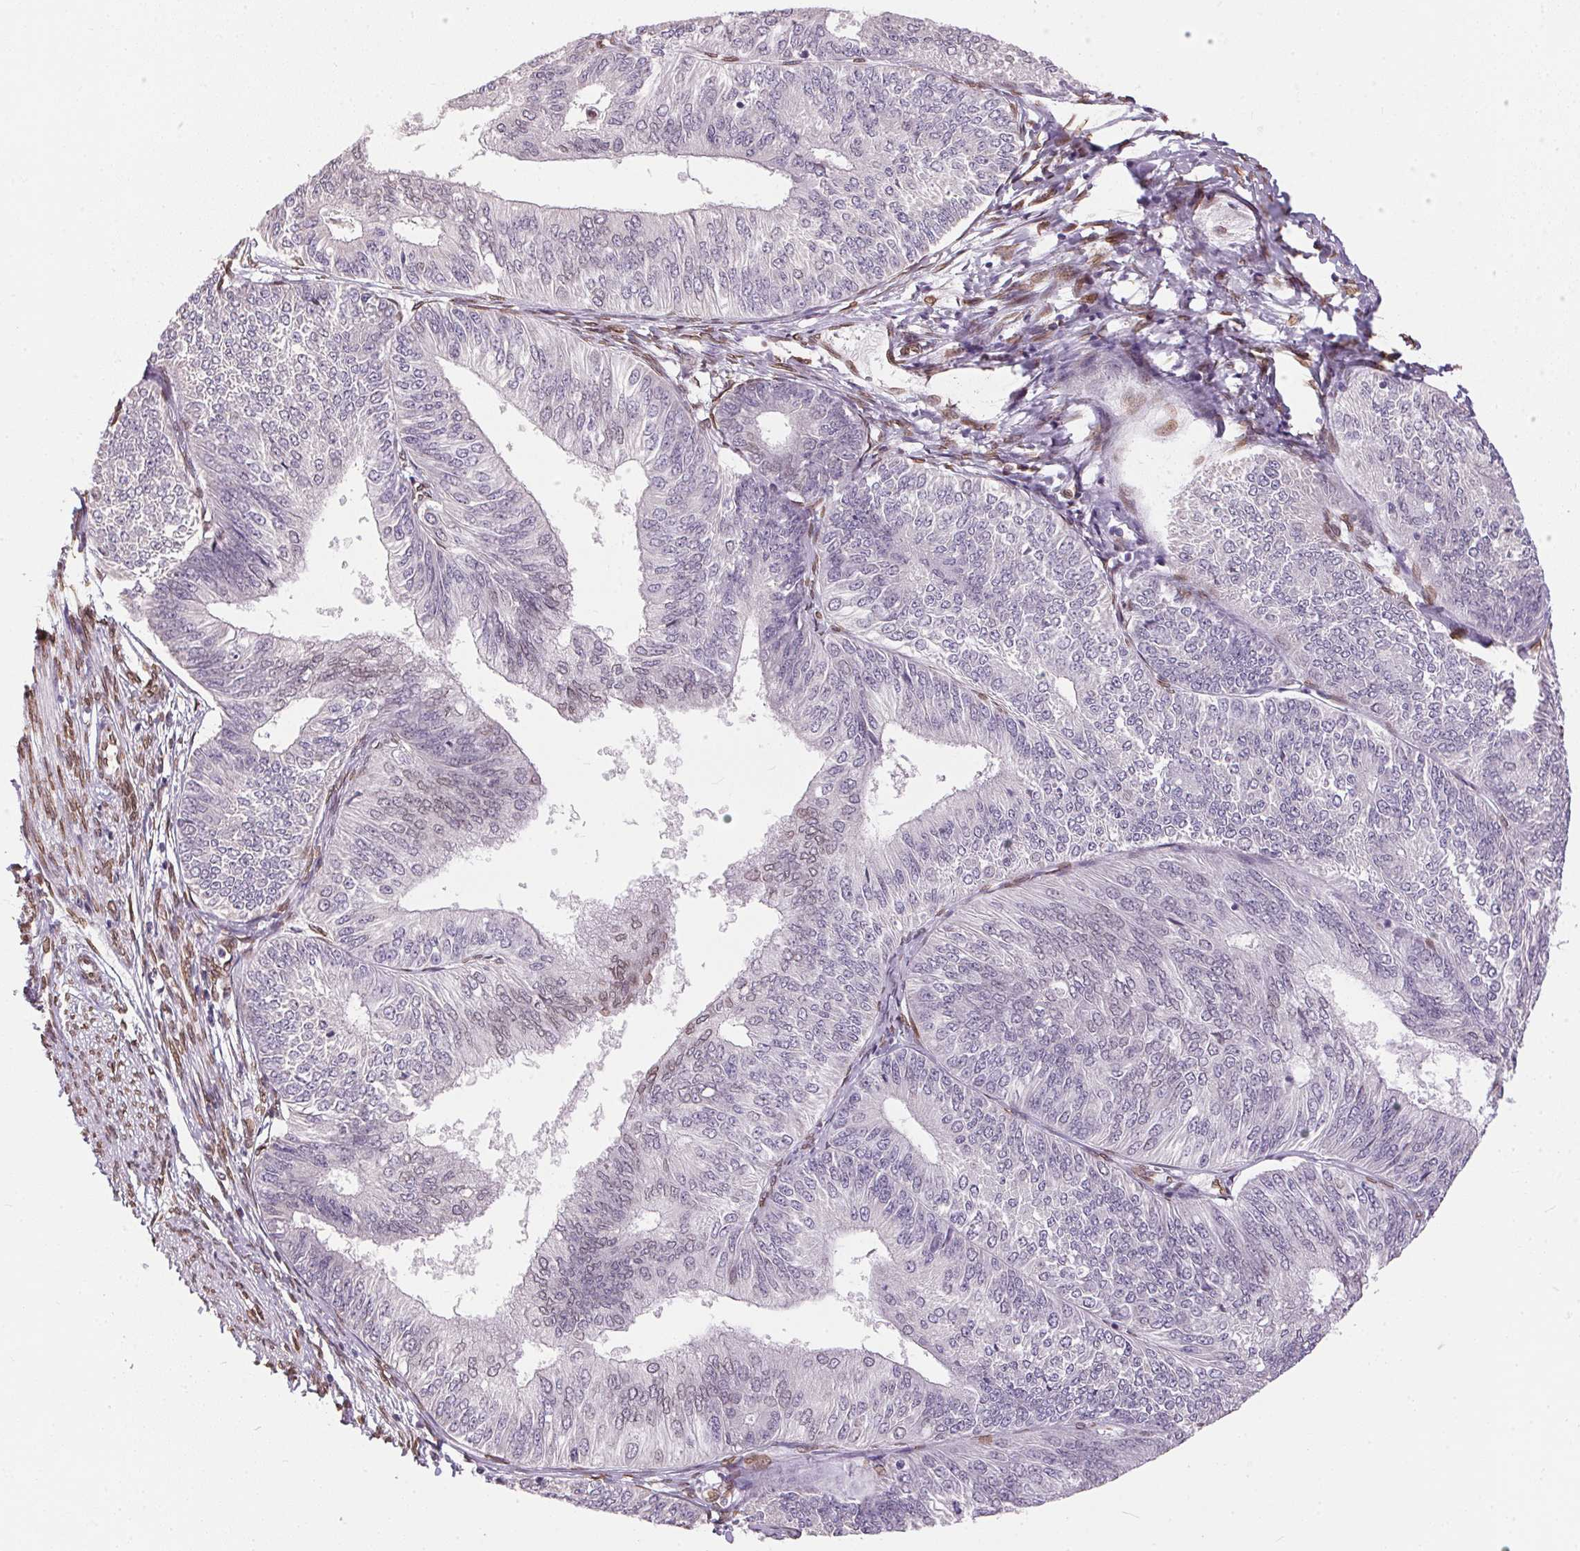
{"staining": {"intensity": "negative", "quantity": "none", "location": "none"}, "tissue": "endometrial cancer", "cell_type": "Tumor cells", "image_type": "cancer", "snomed": [{"axis": "morphology", "description": "Adenocarcinoma, NOS"}, {"axis": "topography", "description": "Endometrium"}], "caption": "Immunohistochemistry of adenocarcinoma (endometrial) displays no expression in tumor cells. Brightfield microscopy of immunohistochemistry stained with DAB (3,3'-diaminobenzidine) (brown) and hematoxylin (blue), captured at high magnification.", "gene": "TMEM175", "patient": {"sex": "female", "age": 58}}